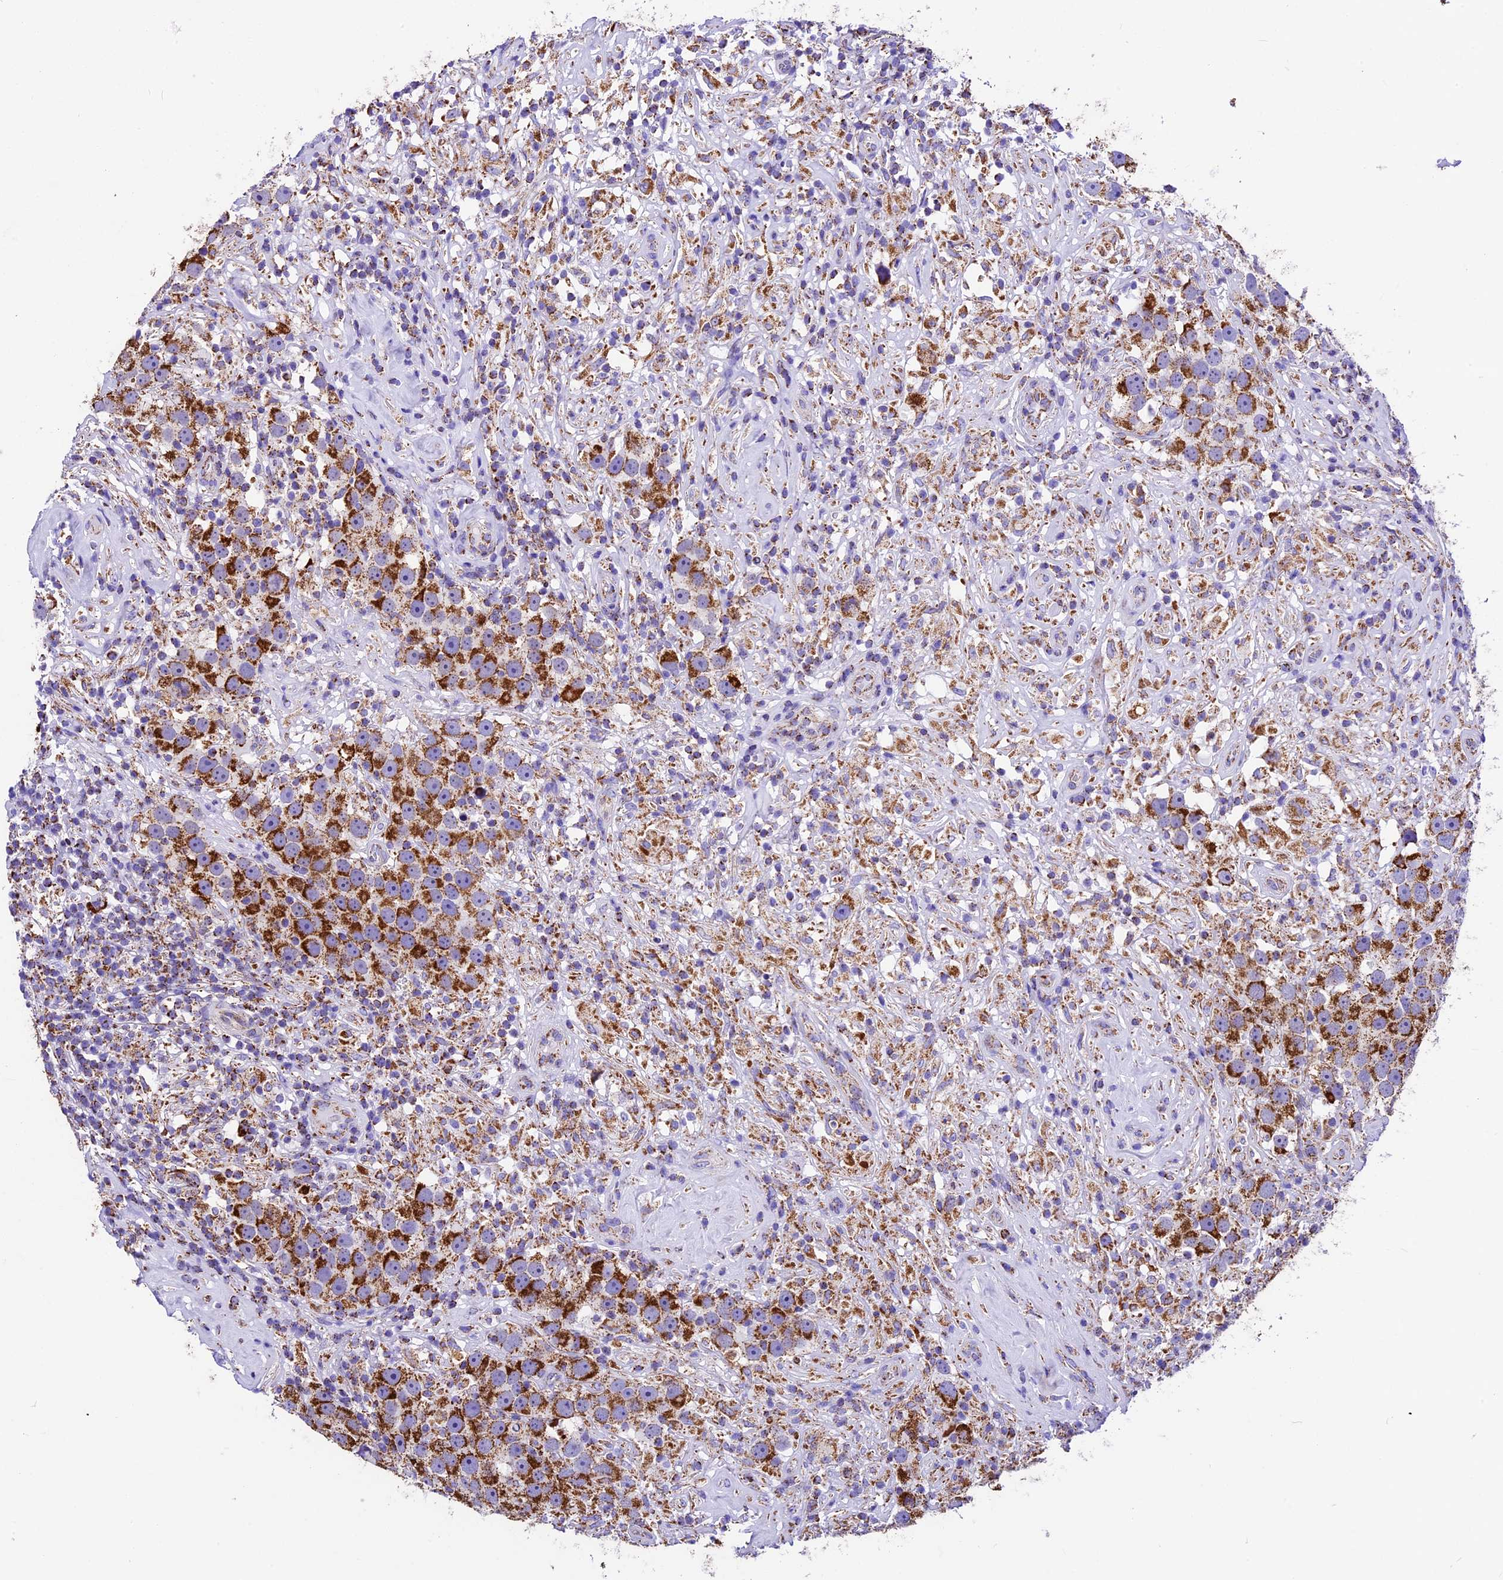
{"staining": {"intensity": "strong", "quantity": ">75%", "location": "cytoplasmic/membranous"}, "tissue": "testis cancer", "cell_type": "Tumor cells", "image_type": "cancer", "snomed": [{"axis": "morphology", "description": "Seminoma, NOS"}, {"axis": "topography", "description": "Testis"}], "caption": "Strong cytoplasmic/membranous positivity for a protein is seen in about >75% of tumor cells of testis seminoma using IHC.", "gene": "DCAF5", "patient": {"sex": "male", "age": 49}}